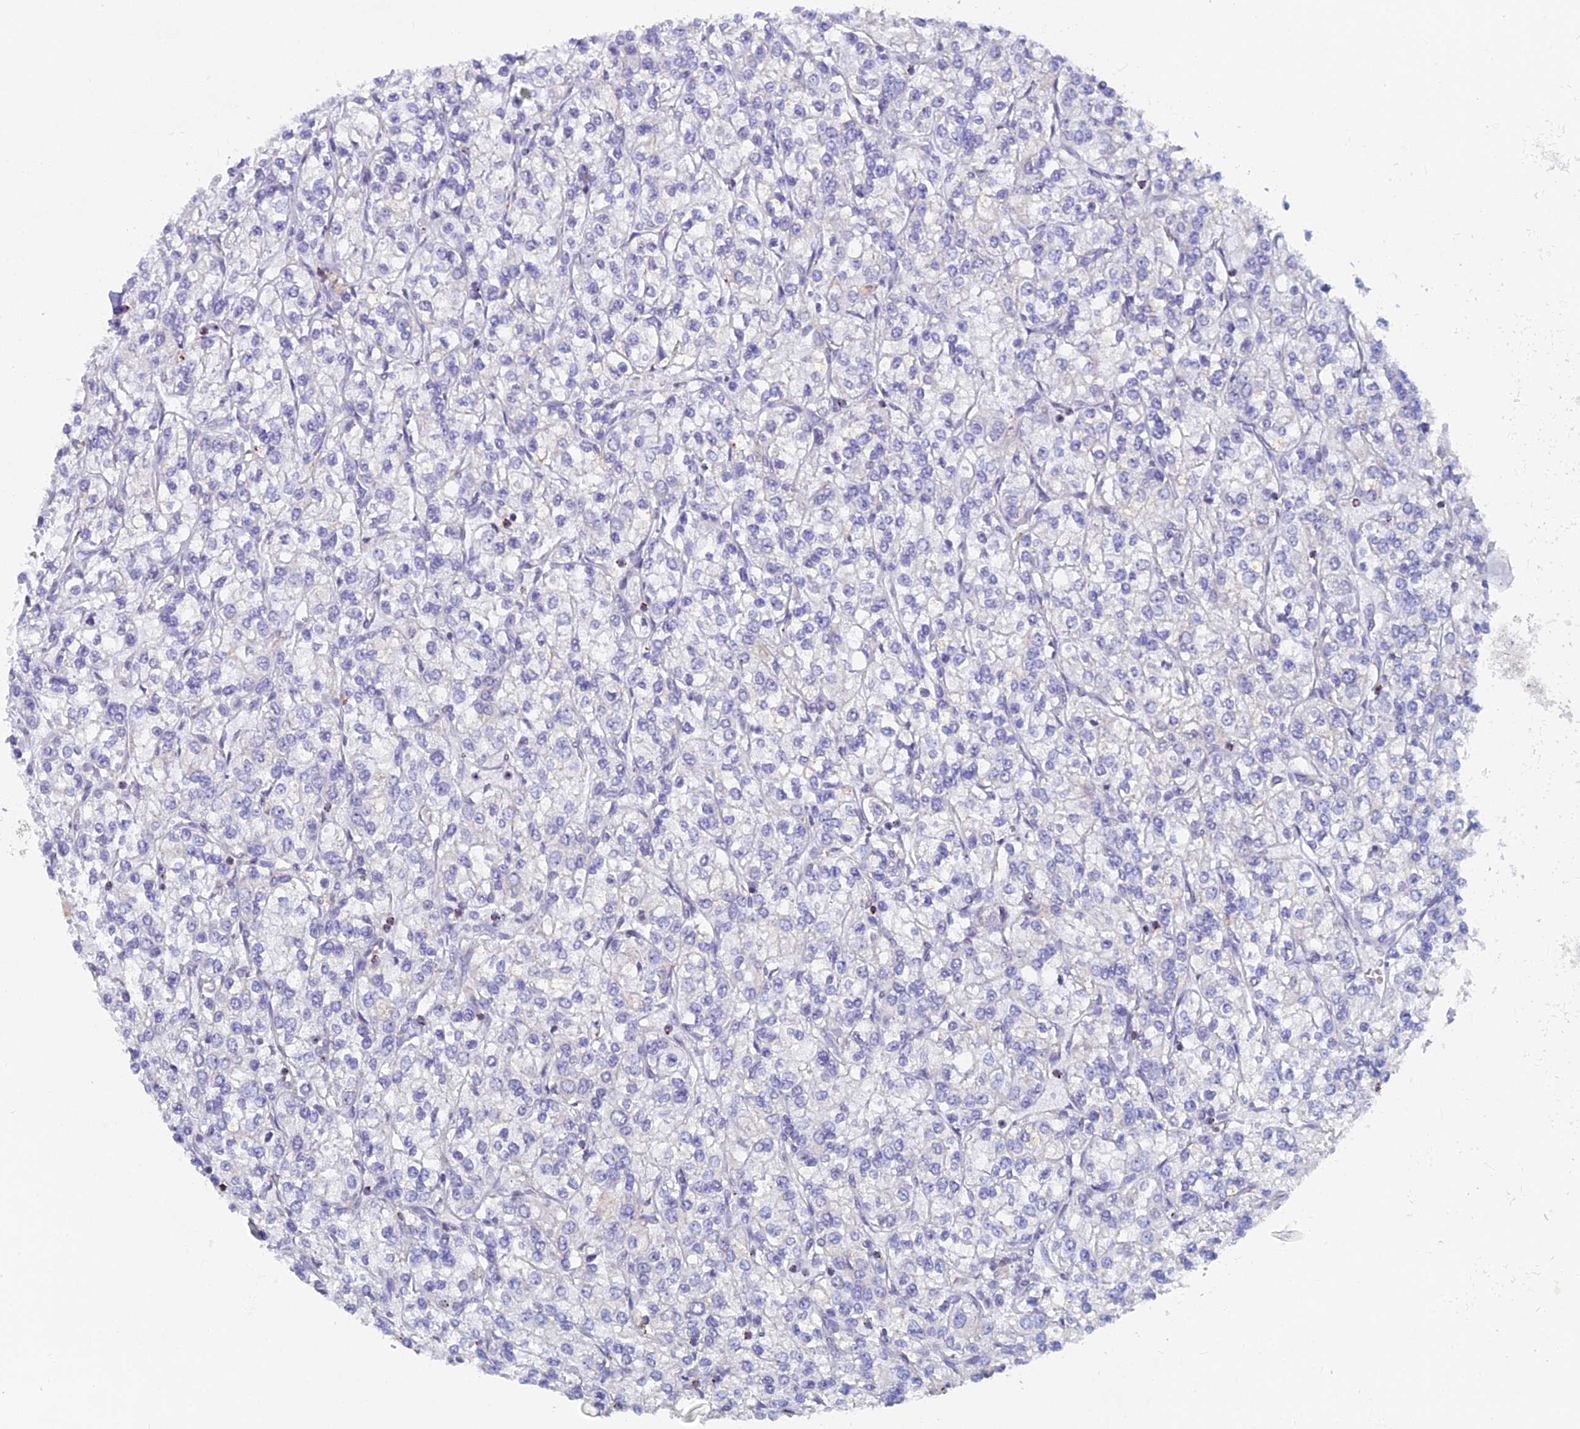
{"staining": {"intensity": "negative", "quantity": "none", "location": "none"}, "tissue": "renal cancer", "cell_type": "Tumor cells", "image_type": "cancer", "snomed": [{"axis": "morphology", "description": "Adenocarcinoma, NOS"}, {"axis": "topography", "description": "Kidney"}], "caption": "There is no significant staining in tumor cells of renal cancer (adenocarcinoma).", "gene": "ABI3BP", "patient": {"sex": "male", "age": 80}}